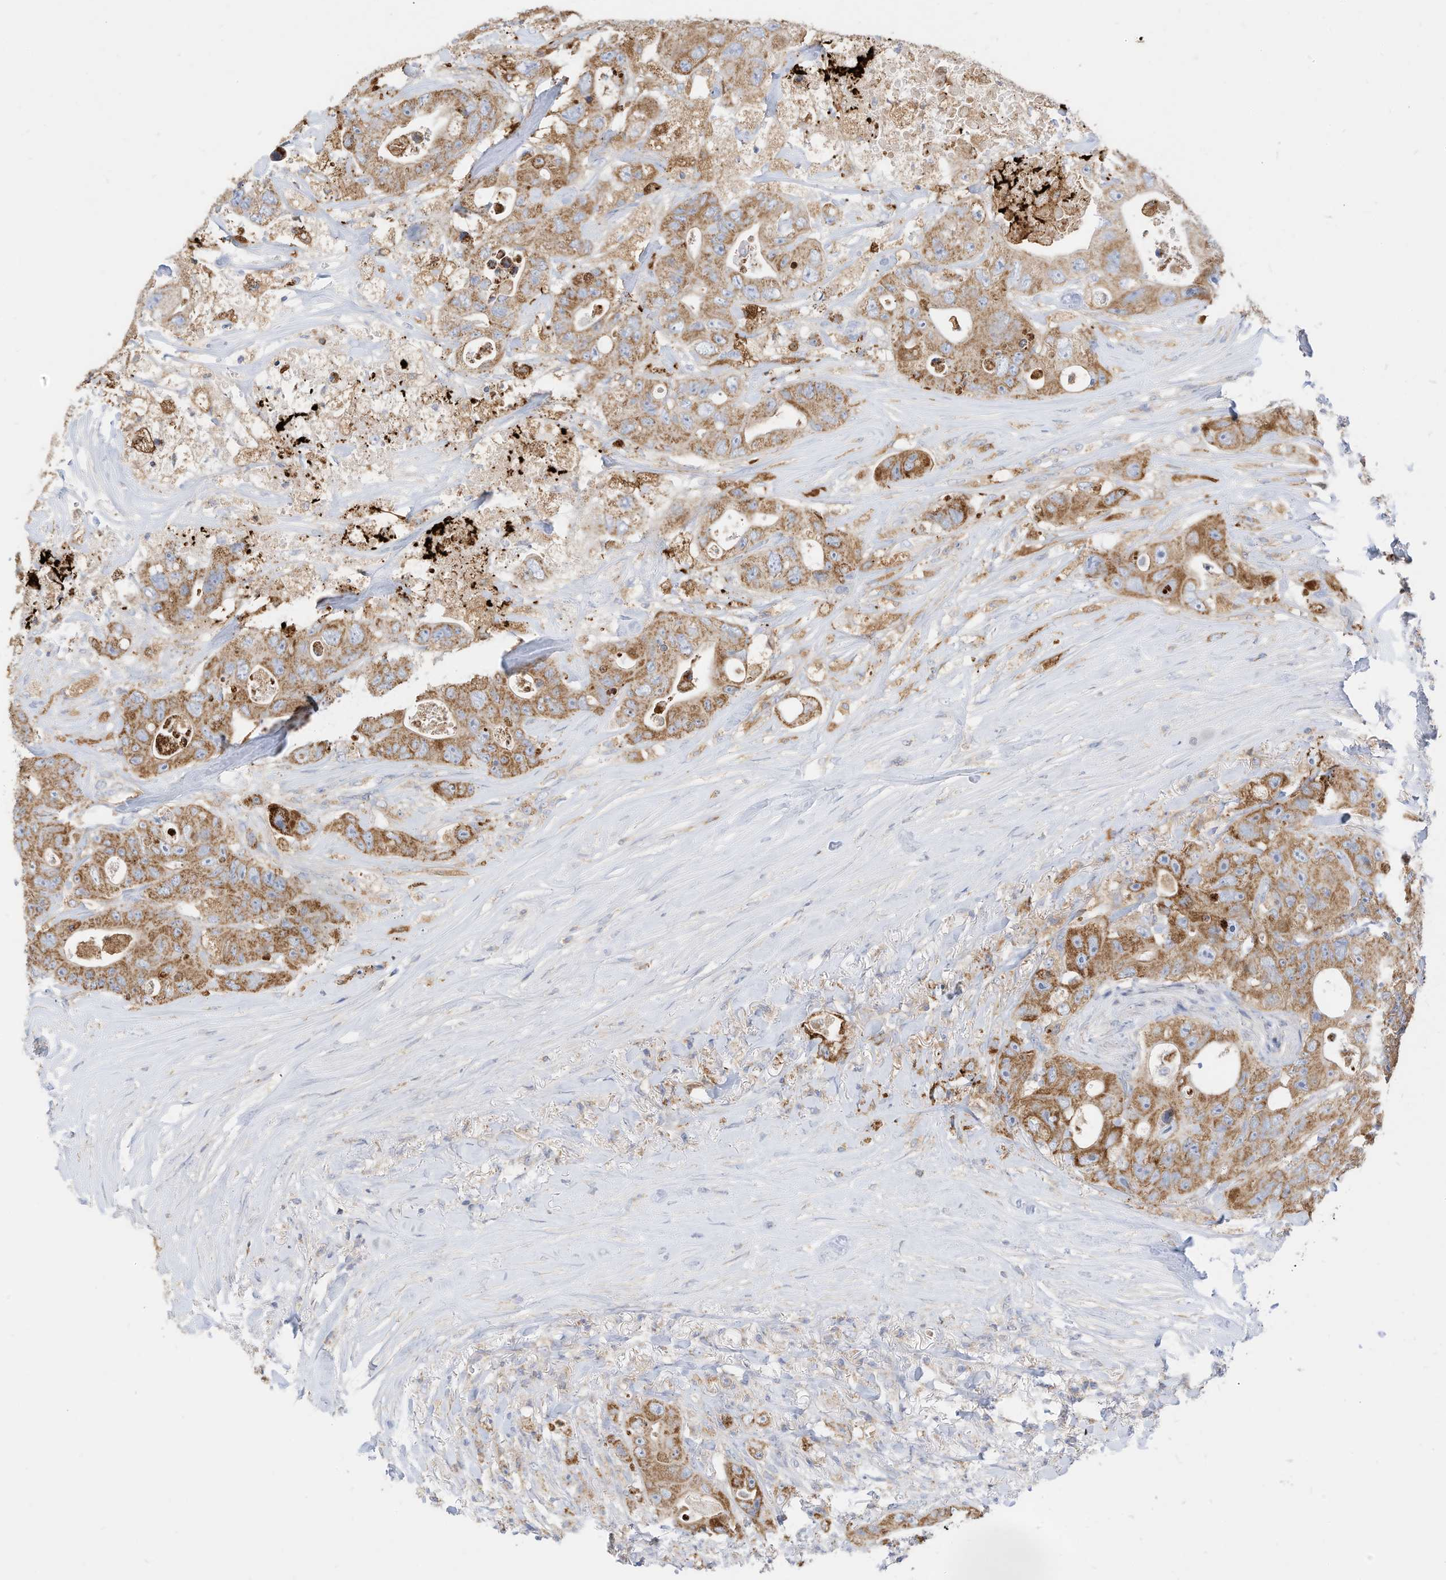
{"staining": {"intensity": "moderate", "quantity": ">75%", "location": "cytoplasmic/membranous"}, "tissue": "colorectal cancer", "cell_type": "Tumor cells", "image_type": "cancer", "snomed": [{"axis": "morphology", "description": "Adenocarcinoma, NOS"}, {"axis": "topography", "description": "Colon"}], "caption": "Immunohistochemical staining of adenocarcinoma (colorectal) reveals medium levels of moderate cytoplasmic/membranous protein positivity in about >75% of tumor cells.", "gene": "RHOH", "patient": {"sex": "female", "age": 46}}